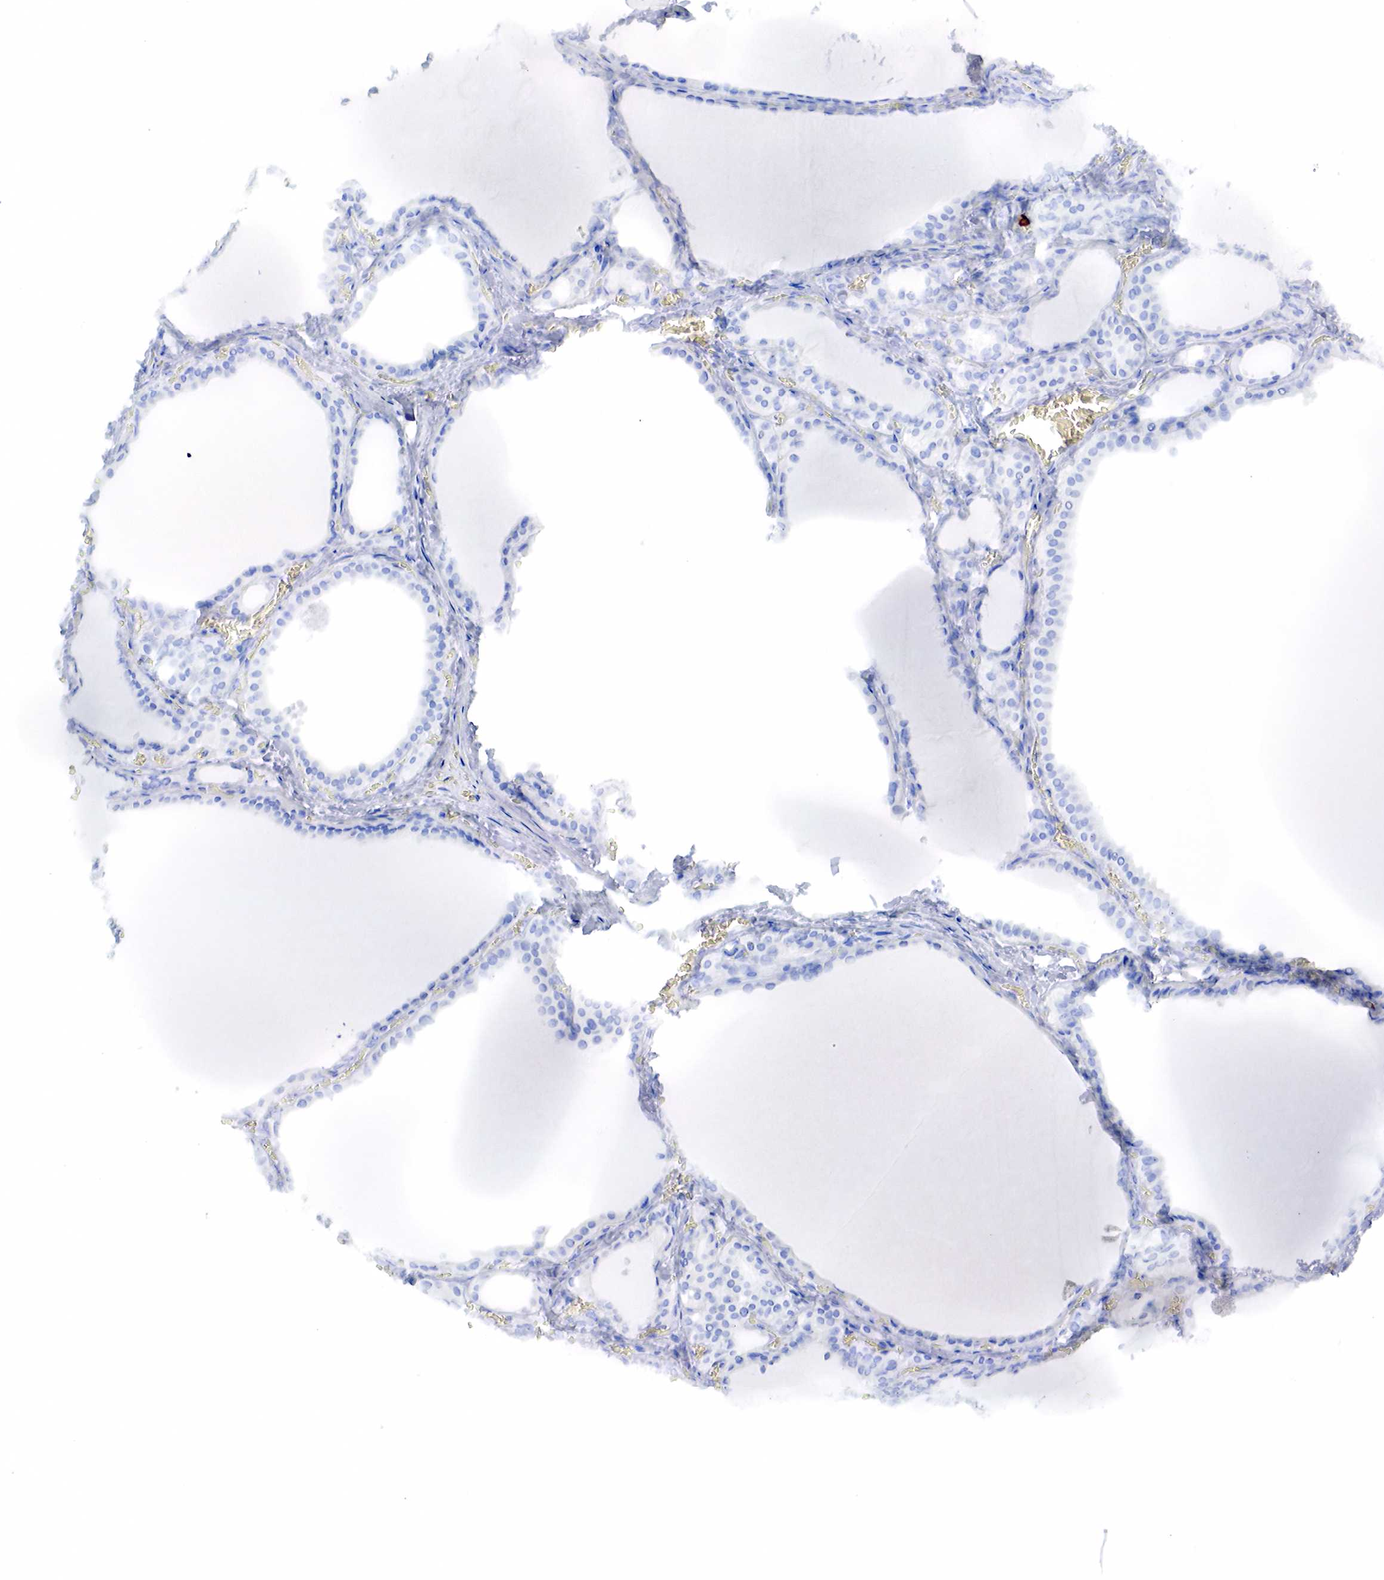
{"staining": {"intensity": "negative", "quantity": "none", "location": "none"}, "tissue": "thyroid gland", "cell_type": "Glandular cells", "image_type": "normal", "snomed": [{"axis": "morphology", "description": "Normal tissue, NOS"}, {"axis": "topography", "description": "Thyroid gland"}], "caption": "IHC histopathology image of unremarkable thyroid gland: thyroid gland stained with DAB (3,3'-diaminobenzidine) exhibits no significant protein expression in glandular cells.", "gene": "CD79A", "patient": {"sex": "female", "age": 55}}